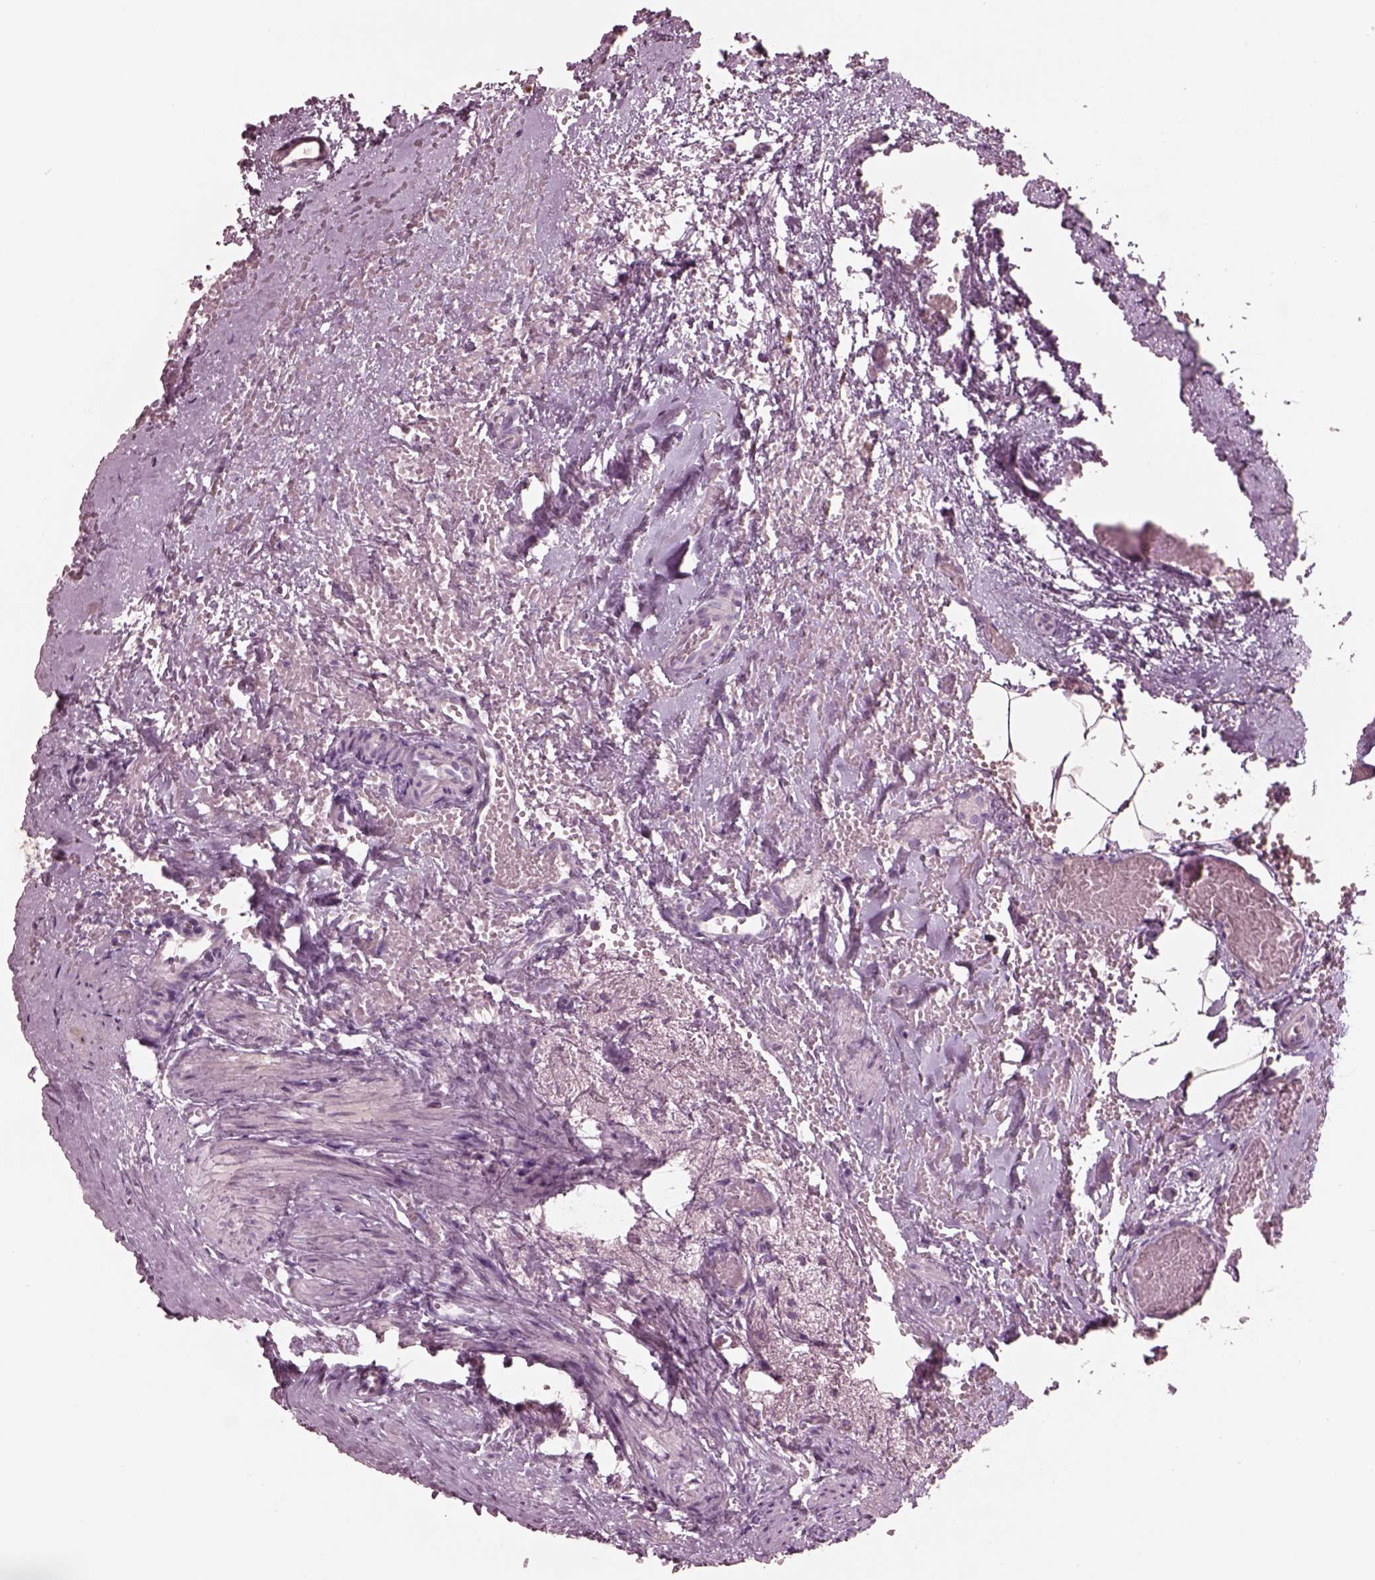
{"staining": {"intensity": "strong", "quantity": ">75%", "location": "nuclear"}, "tissue": "ovary", "cell_type": "Follicle cells", "image_type": "normal", "snomed": [{"axis": "morphology", "description": "Normal tissue, NOS"}, {"axis": "topography", "description": "Ovary"}], "caption": "Immunohistochemical staining of normal ovary demonstrates high levels of strong nuclear expression in approximately >75% of follicle cells. (DAB (3,3'-diaminobenzidine) IHC, brown staining for protein, blue staining for nuclei).", "gene": "SOX9", "patient": {"sex": "female", "age": 46}}